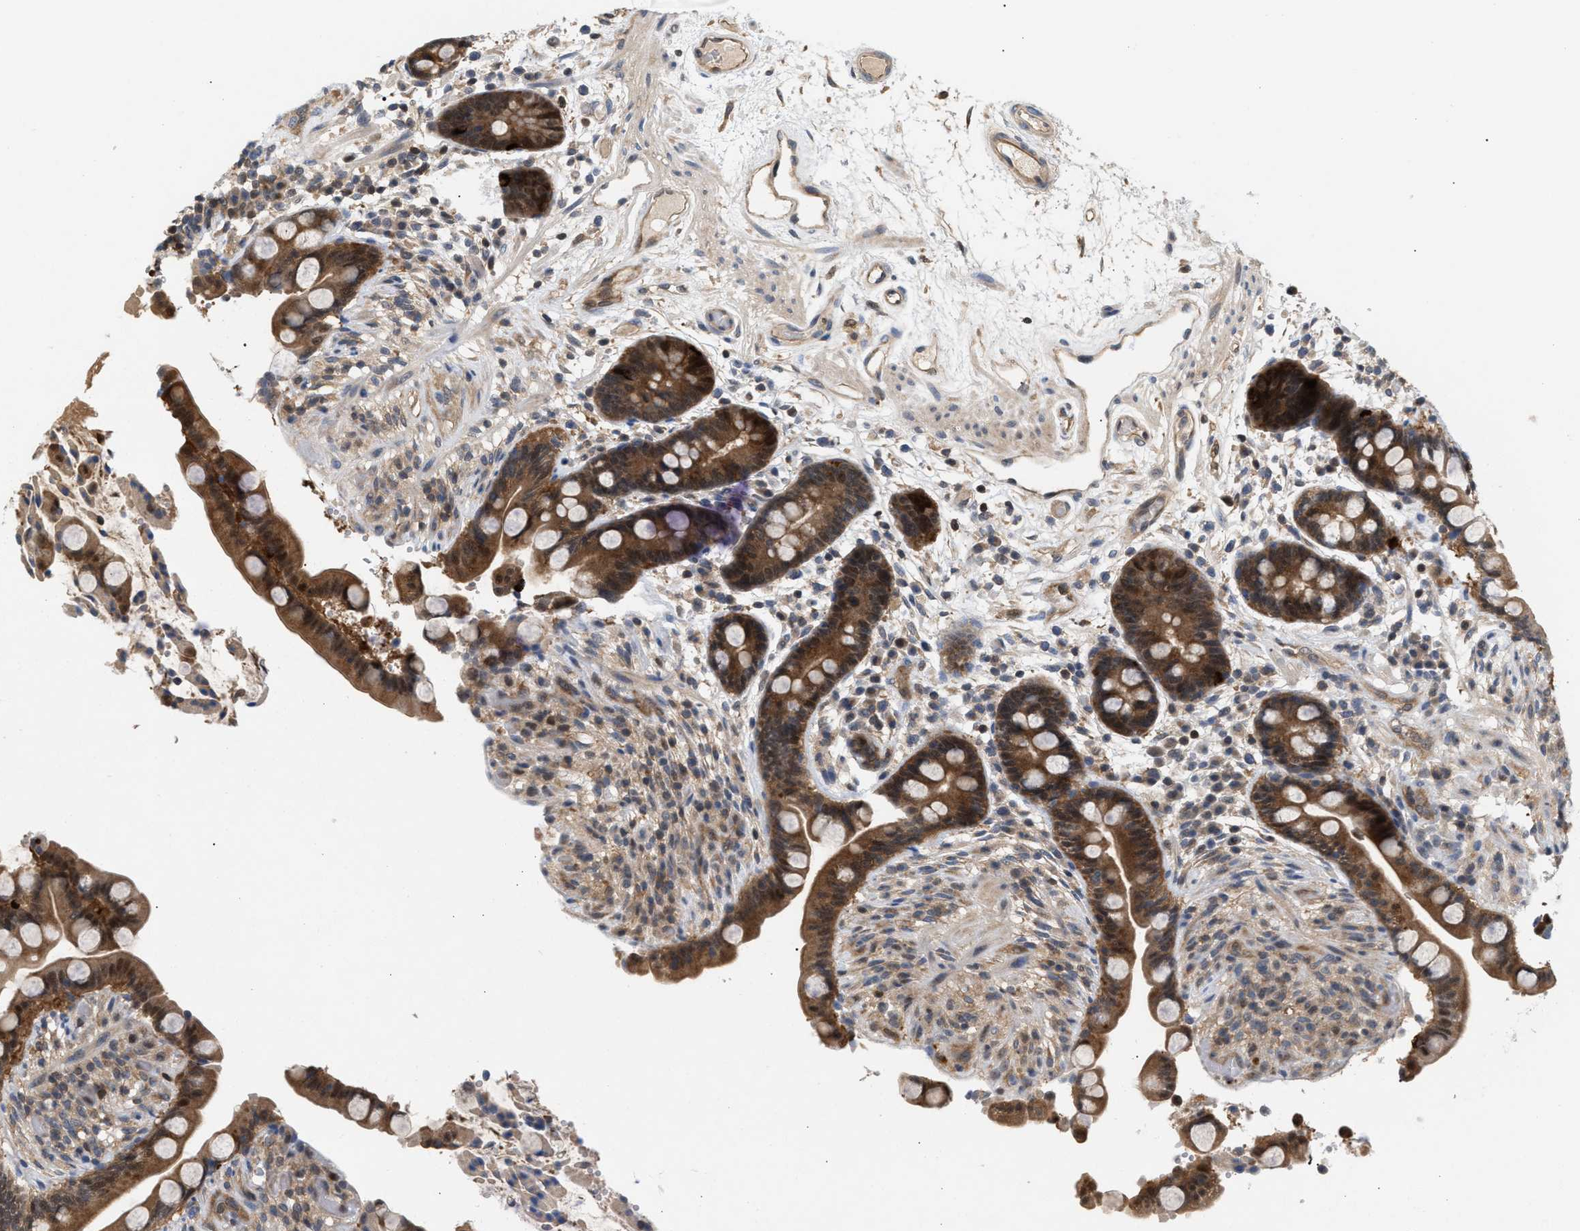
{"staining": {"intensity": "moderate", "quantity": ">75%", "location": "cytoplasmic/membranous"}, "tissue": "colon", "cell_type": "Endothelial cells", "image_type": "normal", "snomed": [{"axis": "morphology", "description": "Normal tissue, NOS"}, {"axis": "topography", "description": "Colon"}], "caption": "Immunohistochemical staining of benign colon displays moderate cytoplasmic/membranous protein staining in approximately >75% of endothelial cells.", "gene": "GLOD4", "patient": {"sex": "male", "age": 73}}